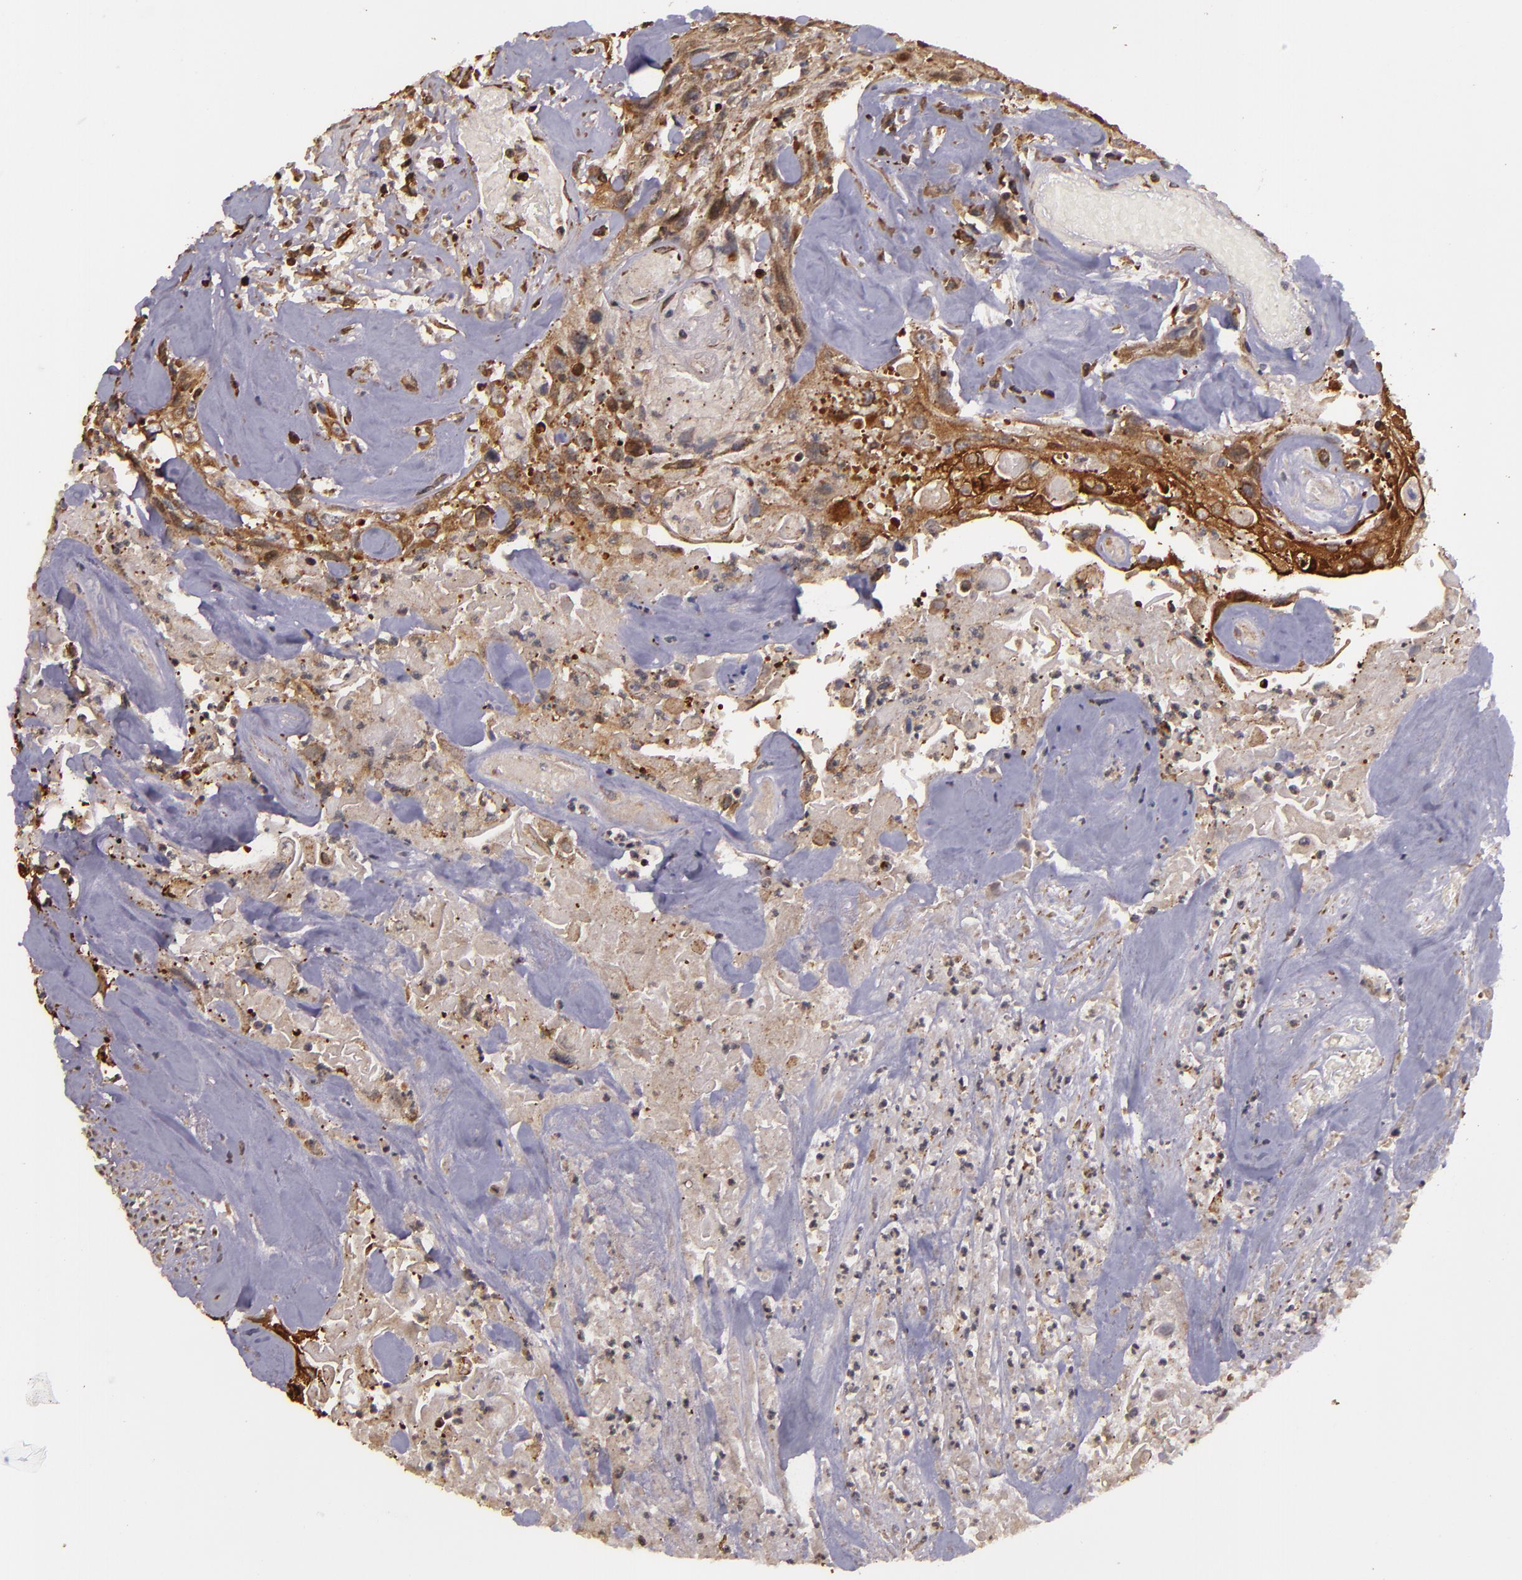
{"staining": {"intensity": "strong", "quantity": ">75%", "location": "cytoplasmic/membranous"}, "tissue": "urothelial cancer", "cell_type": "Tumor cells", "image_type": "cancer", "snomed": [{"axis": "morphology", "description": "Urothelial carcinoma, High grade"}, {"axis": "topography", "description": "Urinary bladder"}], "caption": "IHC of high-grade urothelial carcinoma demonstrates high levels of strong cytoplasmic/membranous staining in about >75% of tumor cells.", "gene": "SLC9A3R1", "patient": {"sex": "female", "age": 84}}